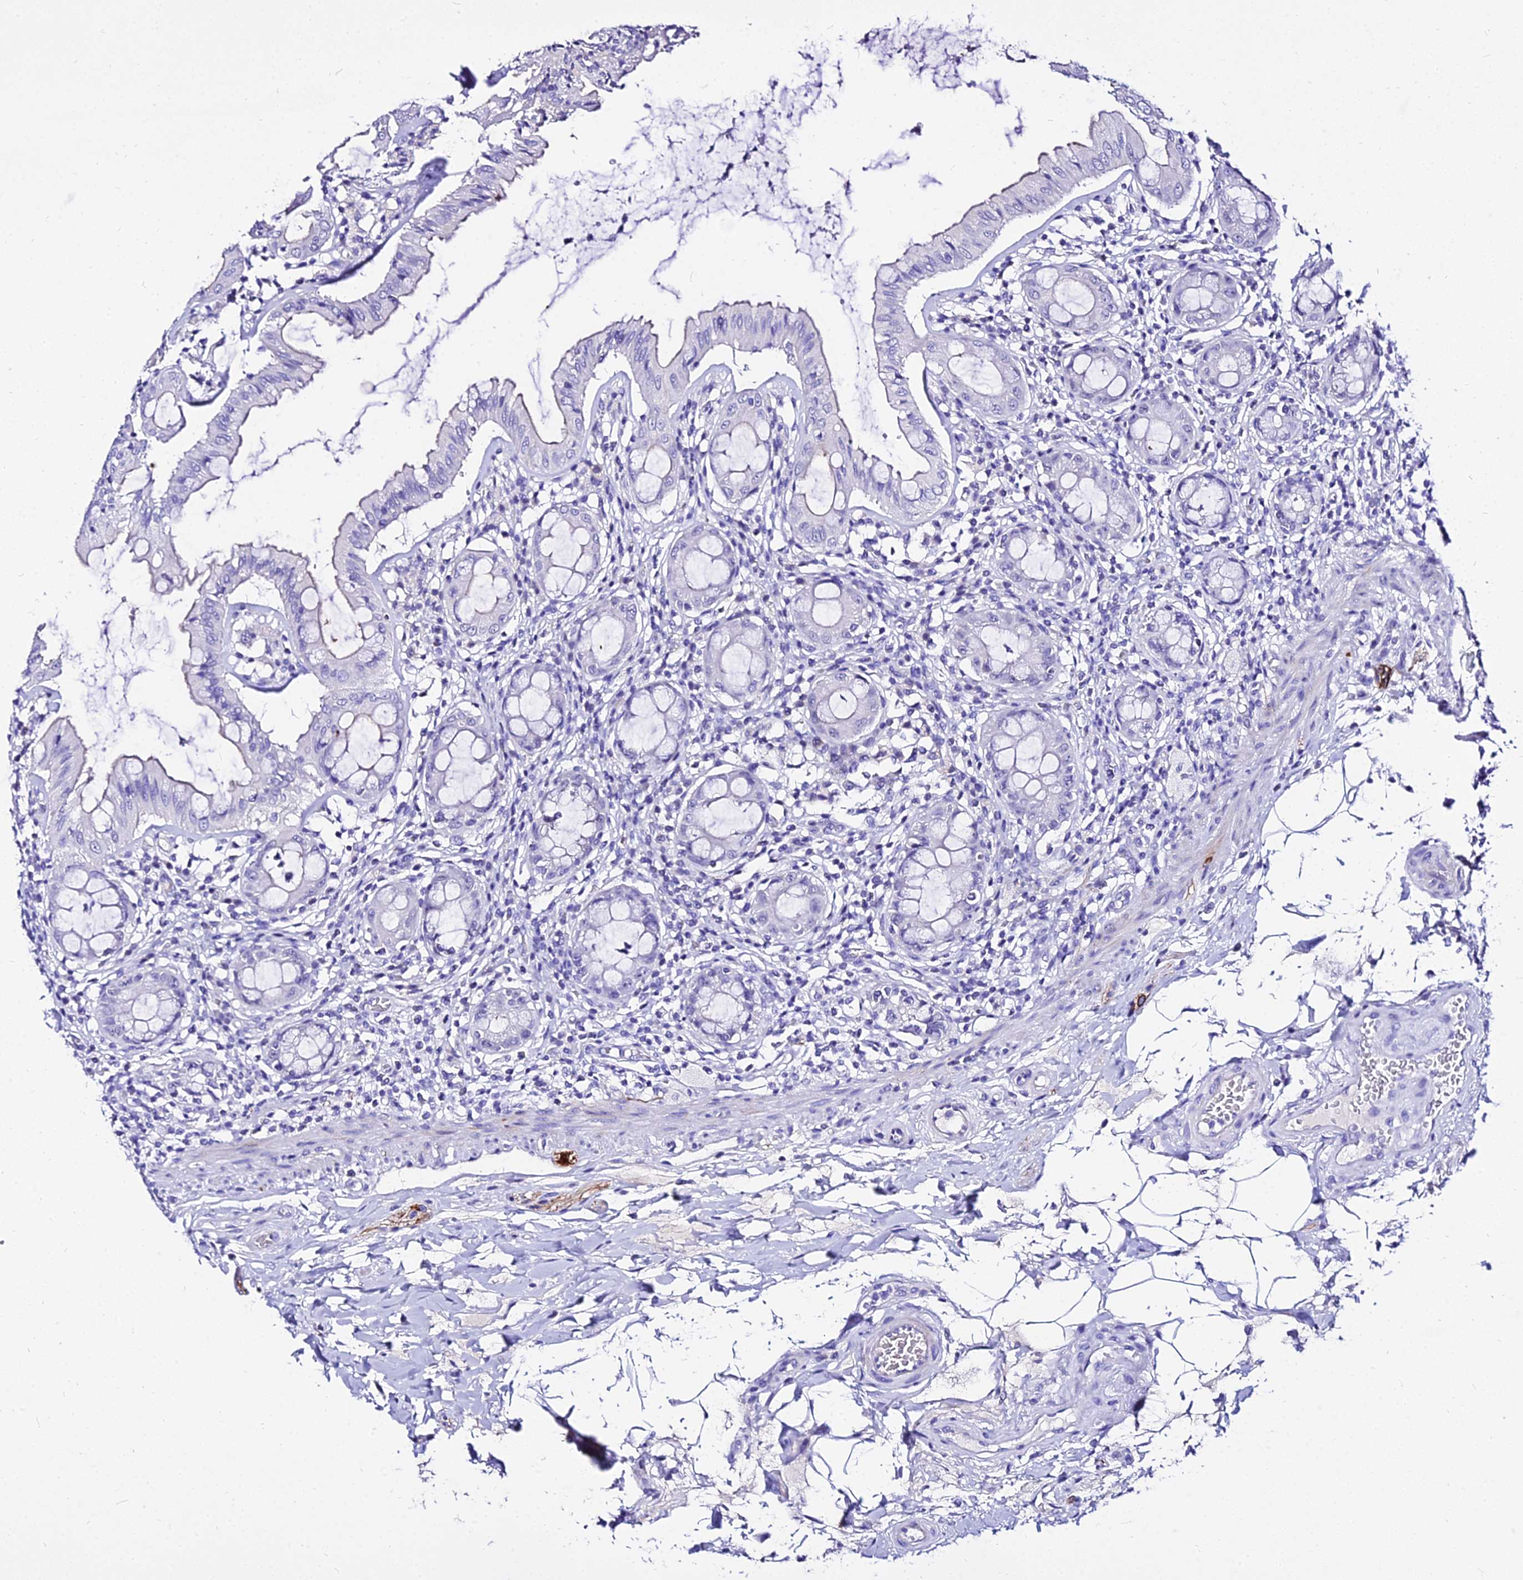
{"staining": {"intensity": "negative", "quantity": "none", "location": "none"}, "tissue": "rectum", "cell_type": "Glandular cells", "image_type": "normal", "snomed": [{"axis": "morphology", "description": "Normal tissue, NOS"}, {"axis": "topography", "description": "Rectum"}], "caption": "High power microscopy image of an IHC image of unremarkable rectum, revealing no significant expression in glandular cells.", "gene": "DEFB106A", "patient": {"sex": "female", "age": 57}}